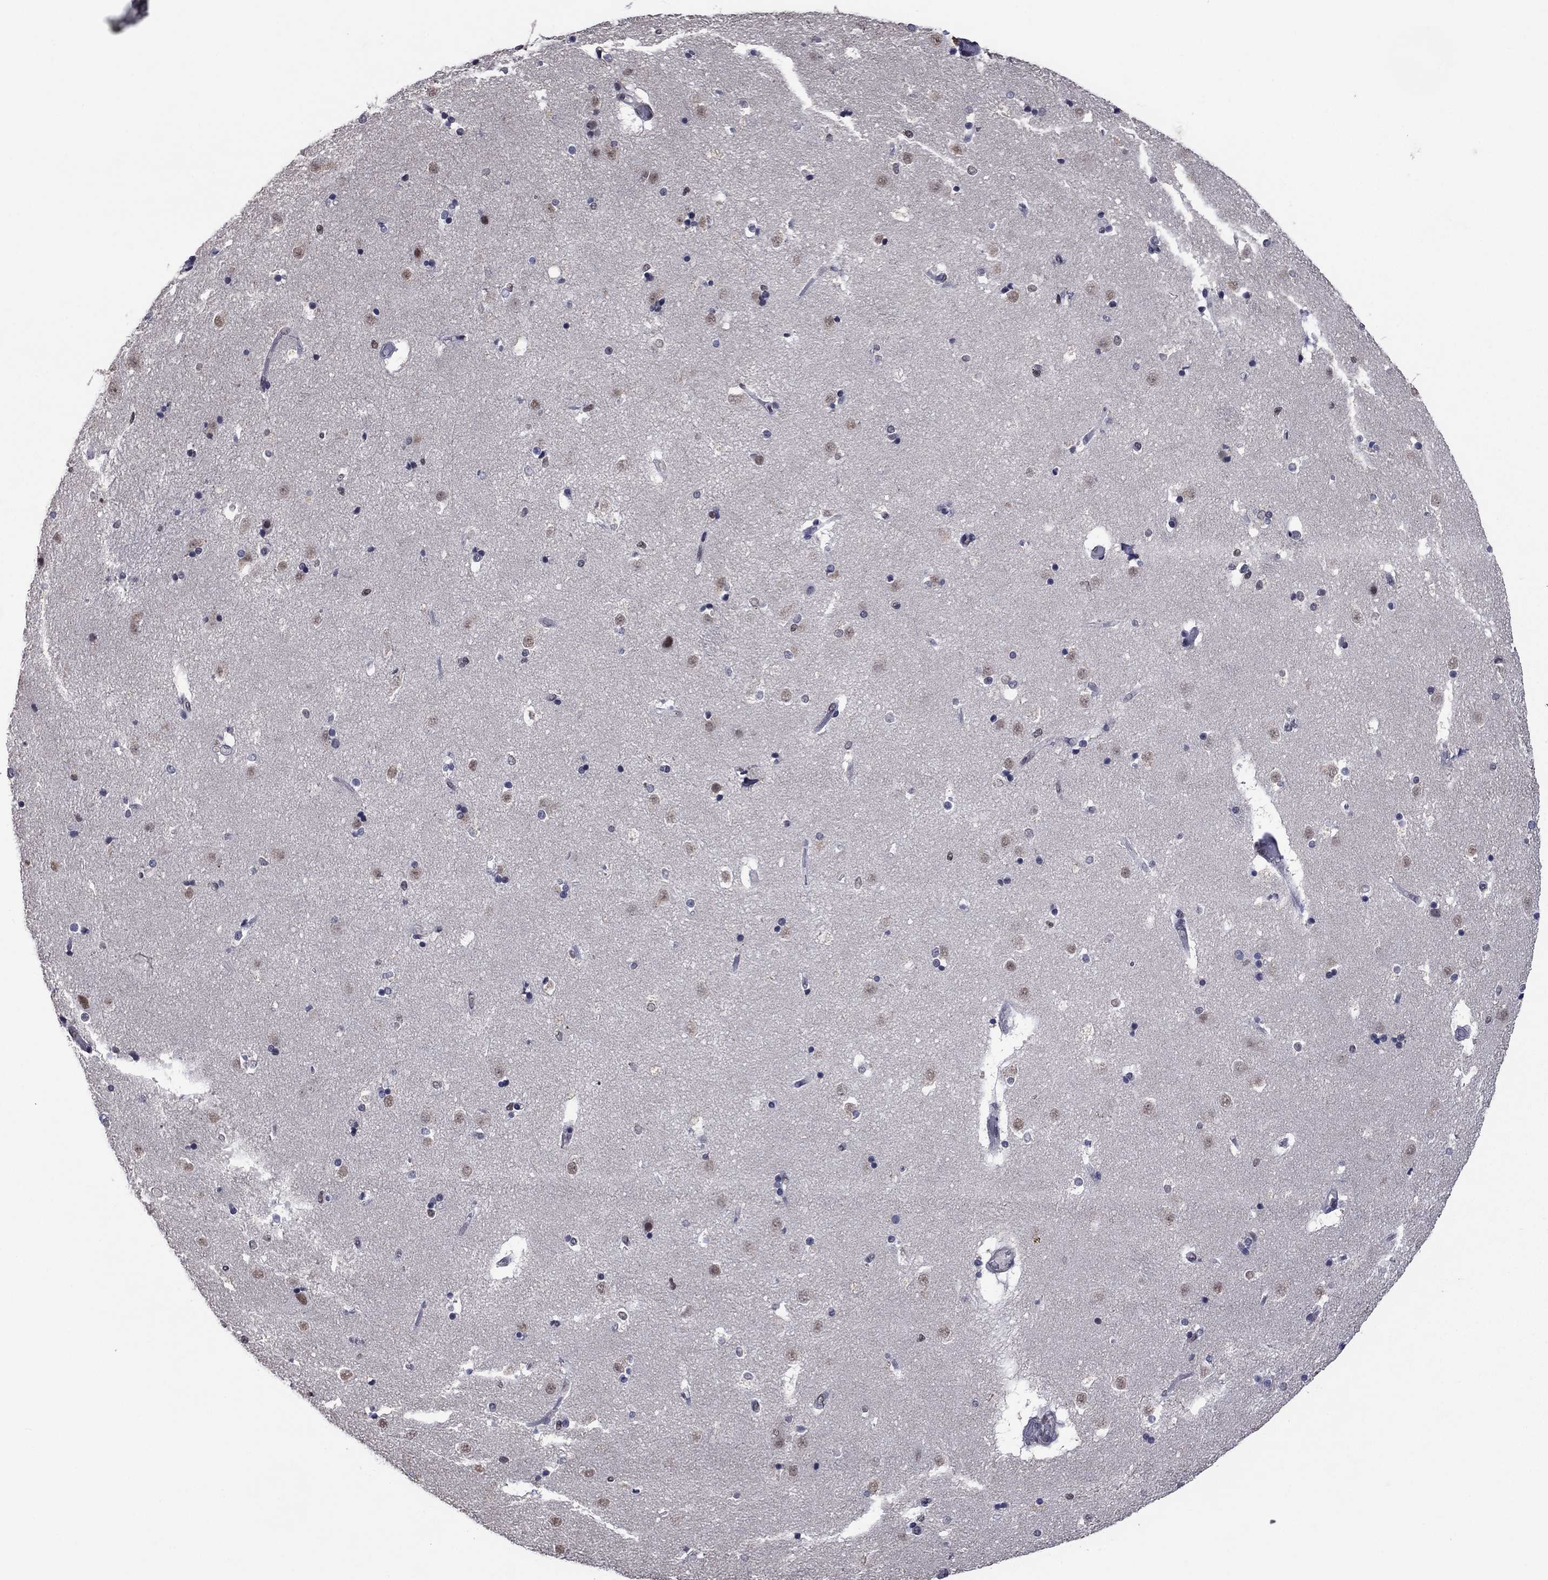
{"staining": {"intensity": "moderate", "quantity": "<25%", "location": "nuclear"}, "tissue": "caudate", "cell_type": "Glial cells", "image_type": "normal", "snomed": [{"axis": "morphology", "description": "Normal tissue, NOS"}, {"axis": "topography", "description": "Lateral ventricle wall"}], "caption": "Normal caudate was stained to show a protein in brown. There is low levels of moderate nuclear expression in about <25% of glial cells. The staining was performed using DAB to visualize the protein expression in brown, while the nuclei were stained in blue with hematoxylin (Magnification: 20x).", "gene": "TYMS", "patient": {"sex": "male", "age": 51}}